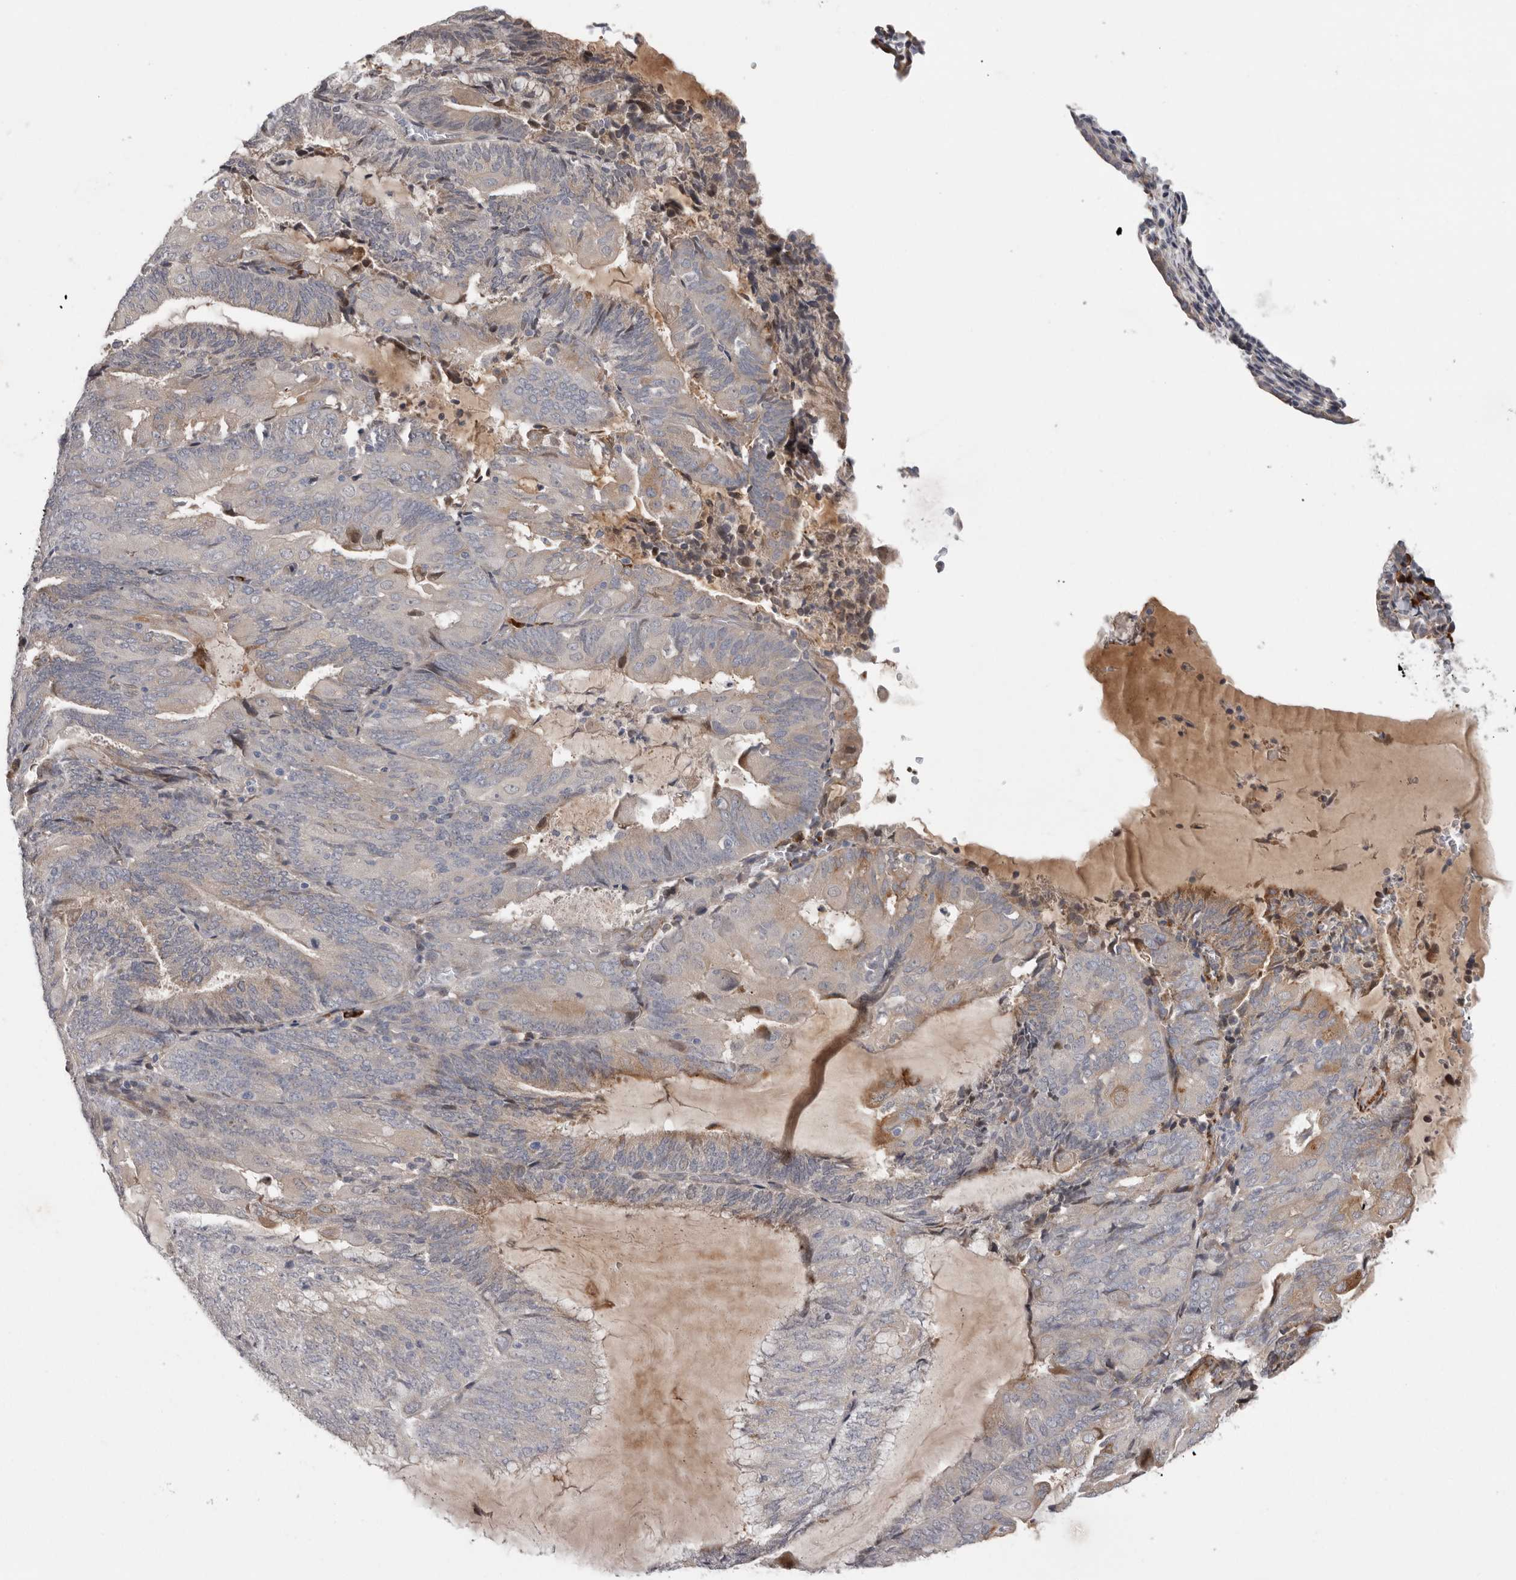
{"staining": {"intensity": "moderate", "quantity": "<25%", "location": "cytoplasmic/membranous"}, "tissue": "endometrial cancer", "cell_type": "Tumor cells", "image_type": "cancer", "snomed": [{"axis": "morphology", "description": "Adenocarcinoma, NOS"}, {"axis": "topography", "description": "Endometrium"}], "caption": "High-power microscopy captured an IHC image of endometrial adenocarcinoma, revealing moderate cytoplasmic/membranous staining in approximately <25% of tumor cells.", "gene": "ATXN3L", "patient": {"sex": "female", "age": 81}}